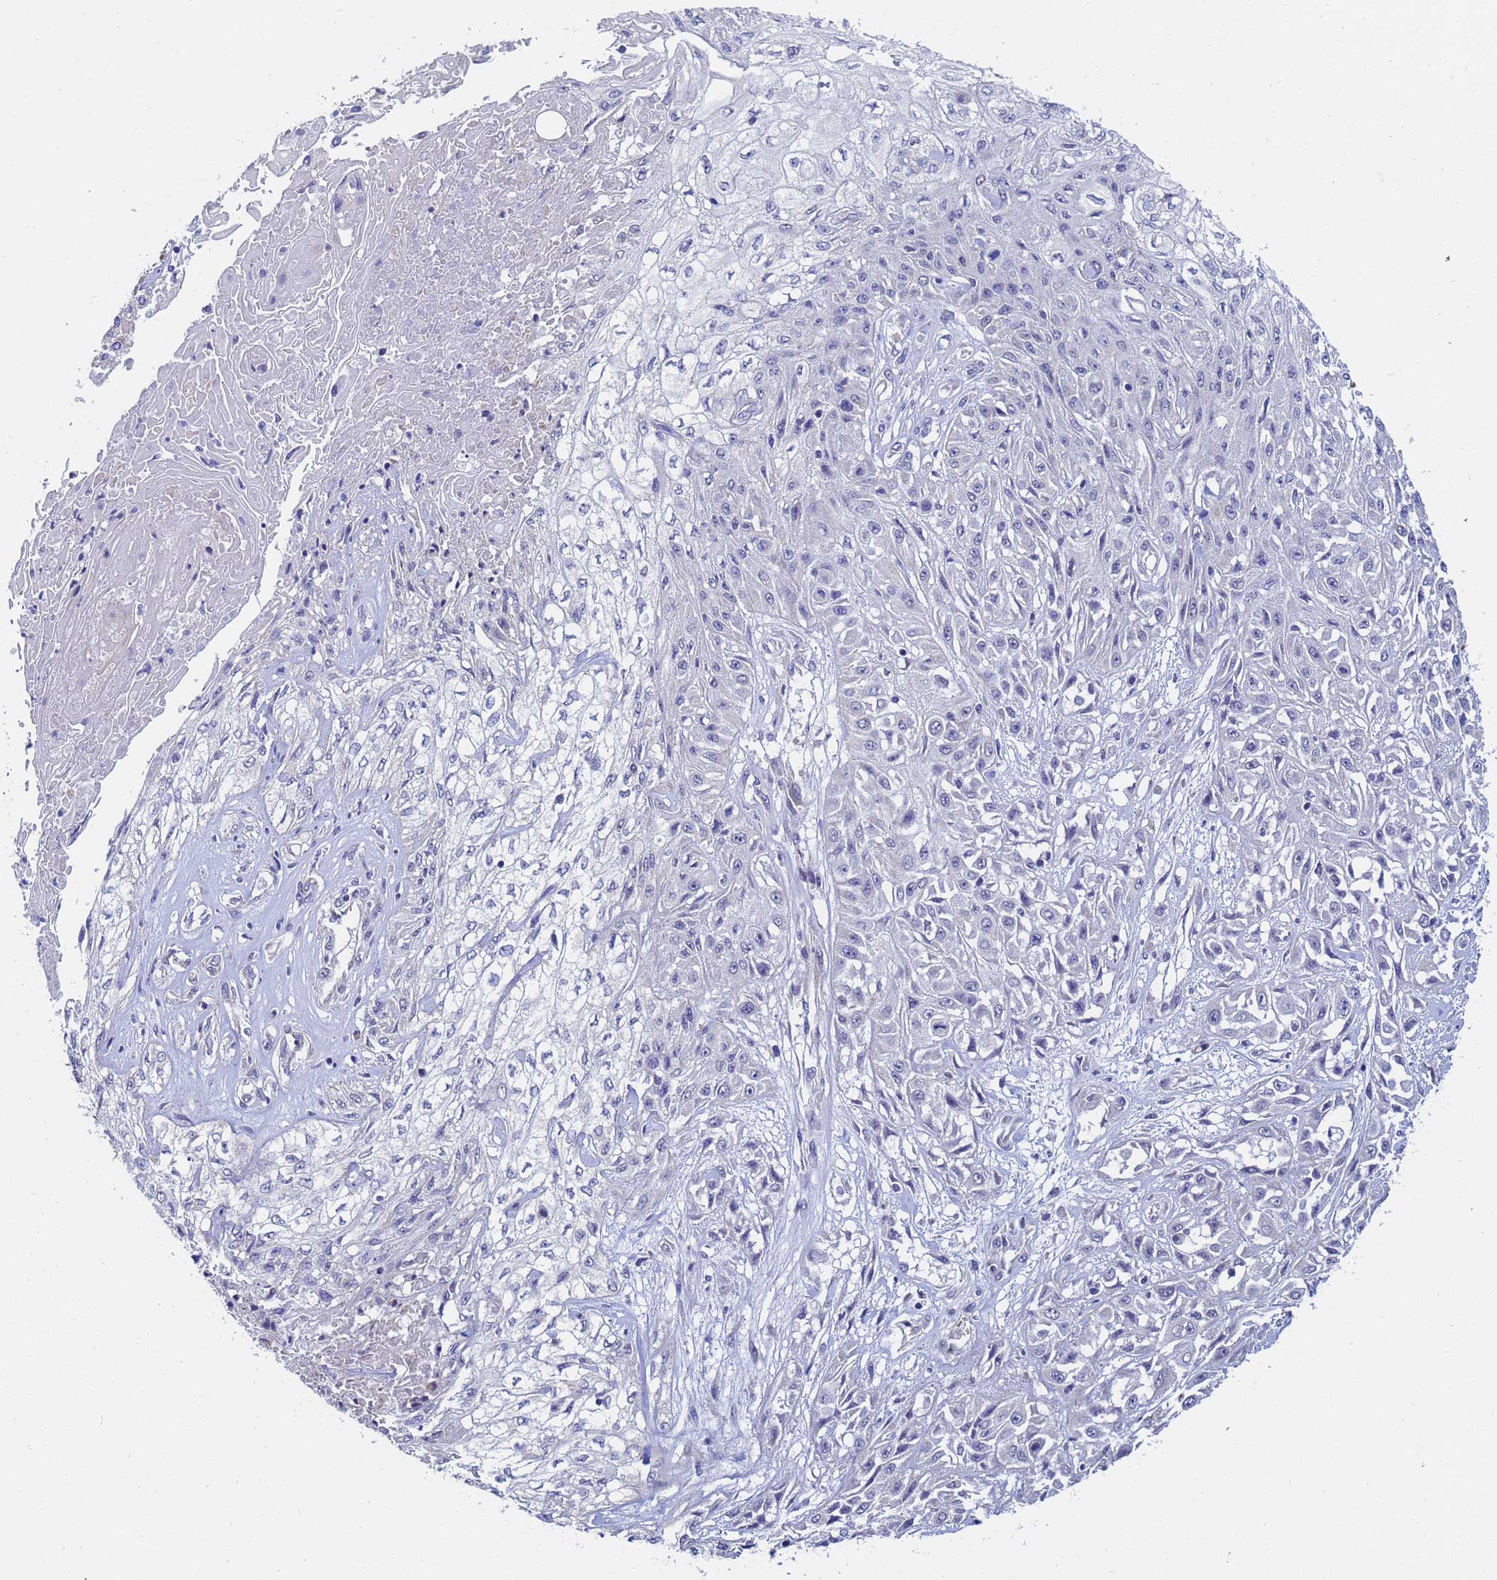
{"staining": {"intensity": "negative", "quantity": "none", "location": "none"}, "tissue": "skin cancer", "cell_type": "Tumor cells", "image_type": "cancer", "snomed": [{"axis": "morphology", "description": "Squamous cell carcinoma, NOS"}, {"axis": "morphology", "description": "Squamous cell carcinoma, metastatic, NOS"}, {"axis": "topography", "description": "Skin"}, {"axis": "topography", "description": "Lymph node"}], "caption": "High power microscopy micrograph of an IHC histopathology image of skin cancer (squamous cell carcinoma), revealing no significant expression in tumor cells.", "gene": "IHO1", "patient": {"sex": "male", "age": 75}}